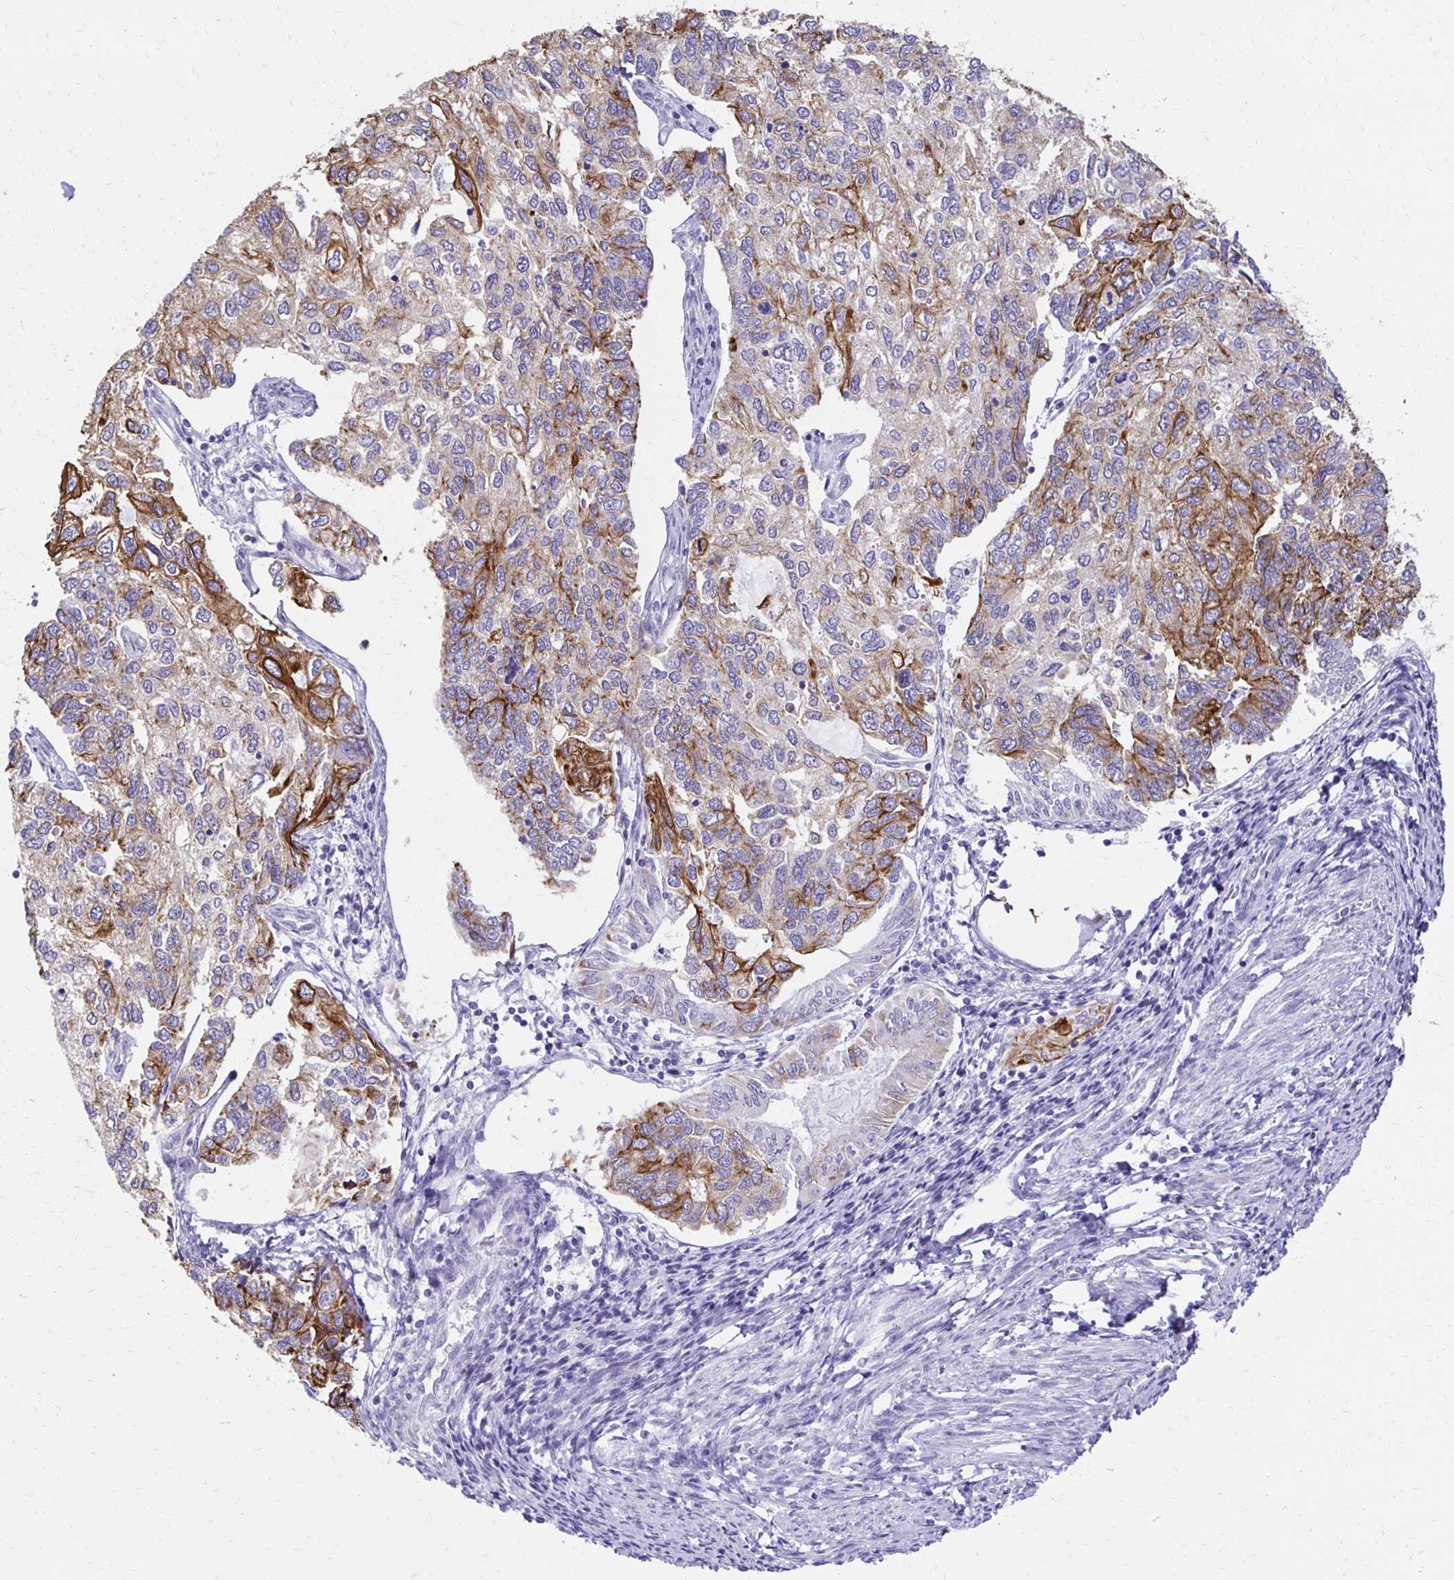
{"staining": {"intensity": "moderate", "quantity": "25%-75%", "location": "cytoplasmic/membranous"}, "tissue": "endometrial cancer", "cell_type": "Tumor cells", "image_type": "cancer", "snomed": [{"axis": "morphology", "description": "Carcinoma, NOS"}, {"axis": "topography", "description": "Uterus"}], "caption": "Immunohistochemistry (IHC) (DAB) staining of human endometrial carcinoma exhibits moderate cytoplasmic/membranous protein staining in about 25%-75% of tumor cells.", "gene": "C1QTNF2", "patient": {"sex": "female", "age": 76}}